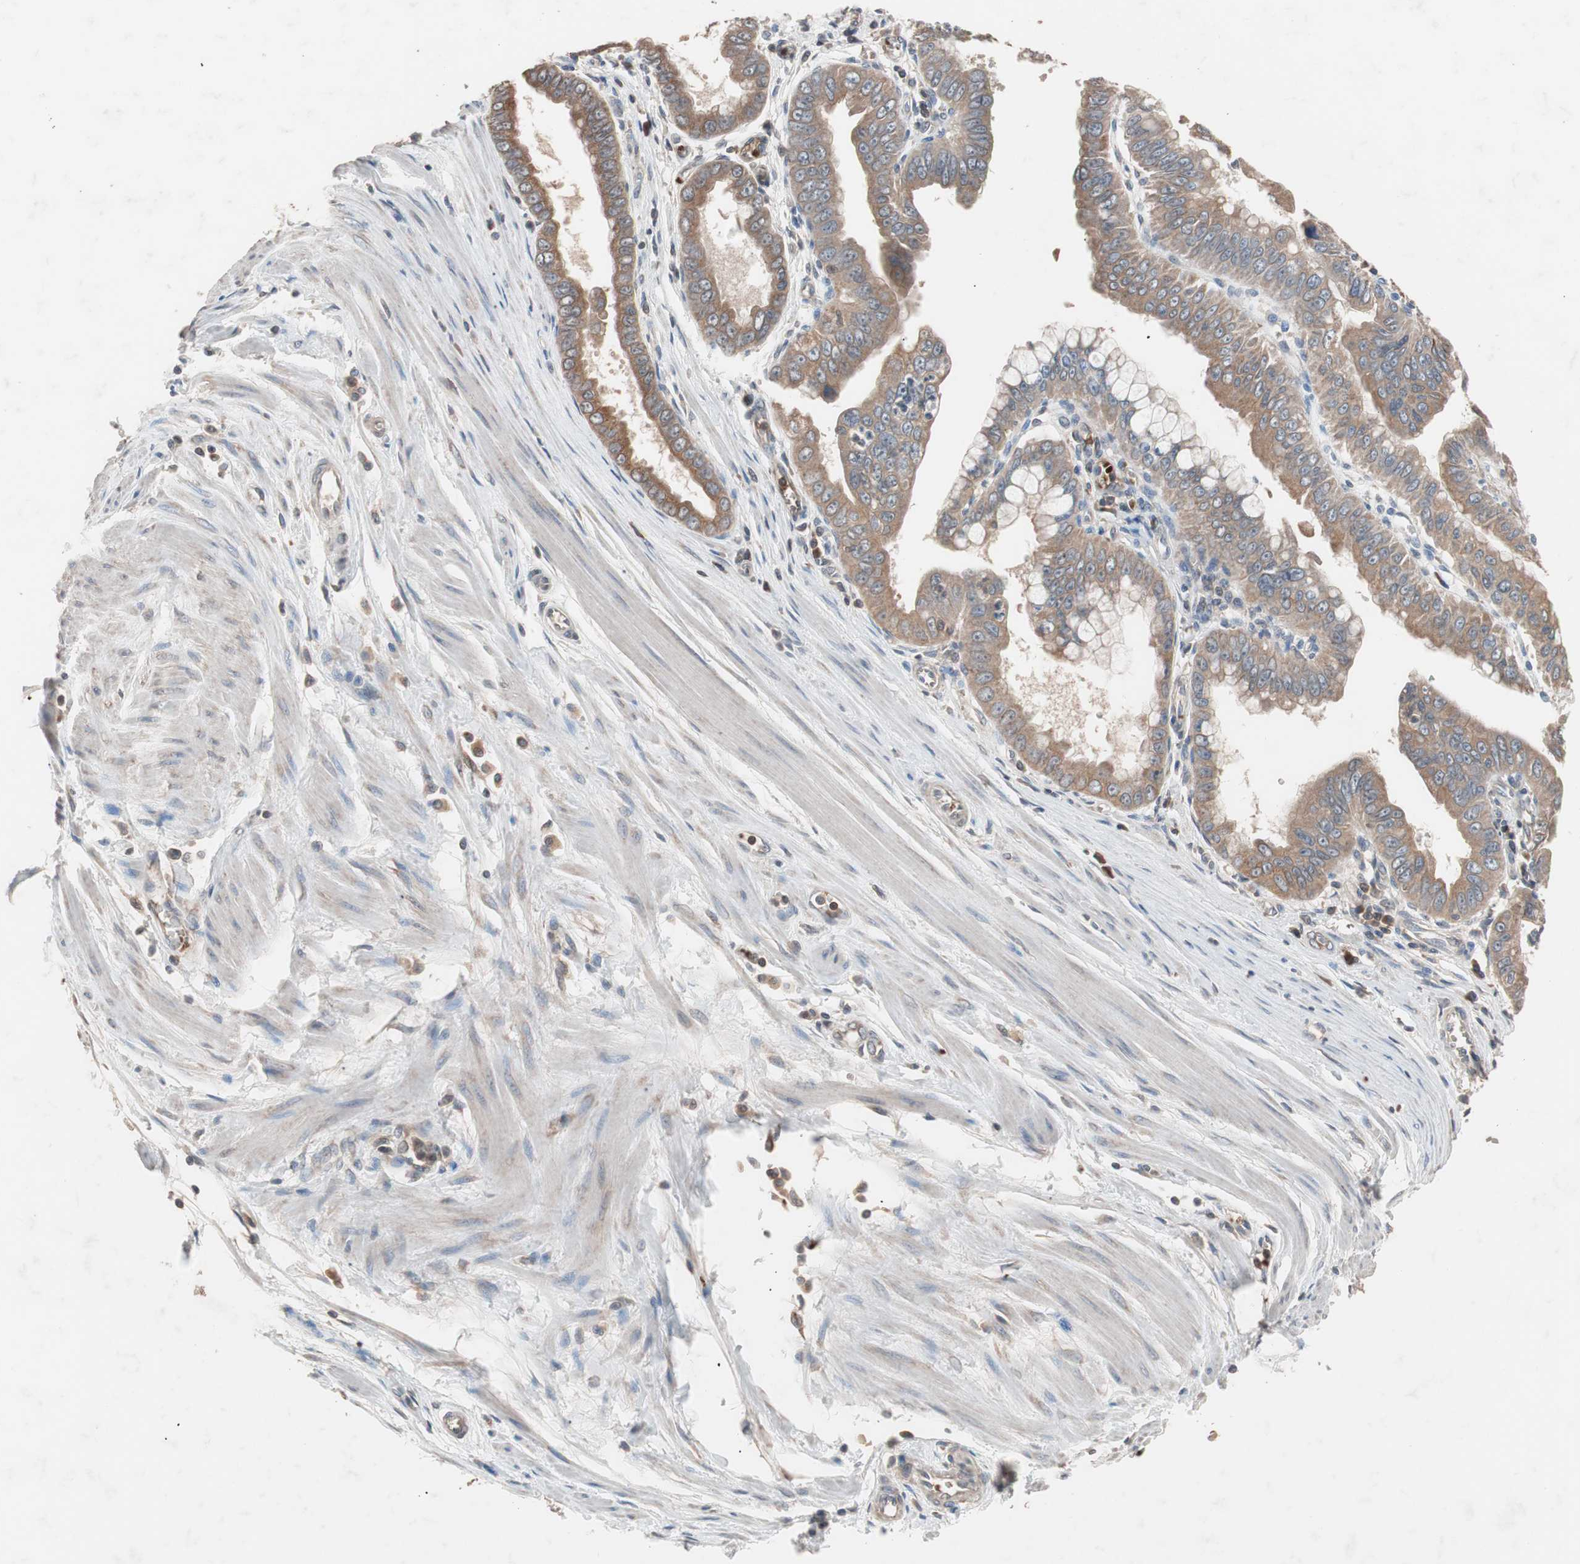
{"staining": {"intensity": "moderate", "quantity": ">75%", "location": "cytoplasmic/membranous"}, "tissue": "pancreatic cancer", "cell_type": "Tumor cells", "image_type": "cancer", "snomed": [{"axis": "morphology", "description": "Normal tissue, NOS"}, {"axis": "topography", "description": "Lymph node"}], "caption": "A high-resolution histopathology image shows immunohistochemistry (IHC) staining of pancreatic cancer, which demonstrates moderate cytoplasmic/membranous positivity in approximately >75% of tumor cells.", "gene": "GLYCTK", "patient": {"sex": "male", "age": 50}}